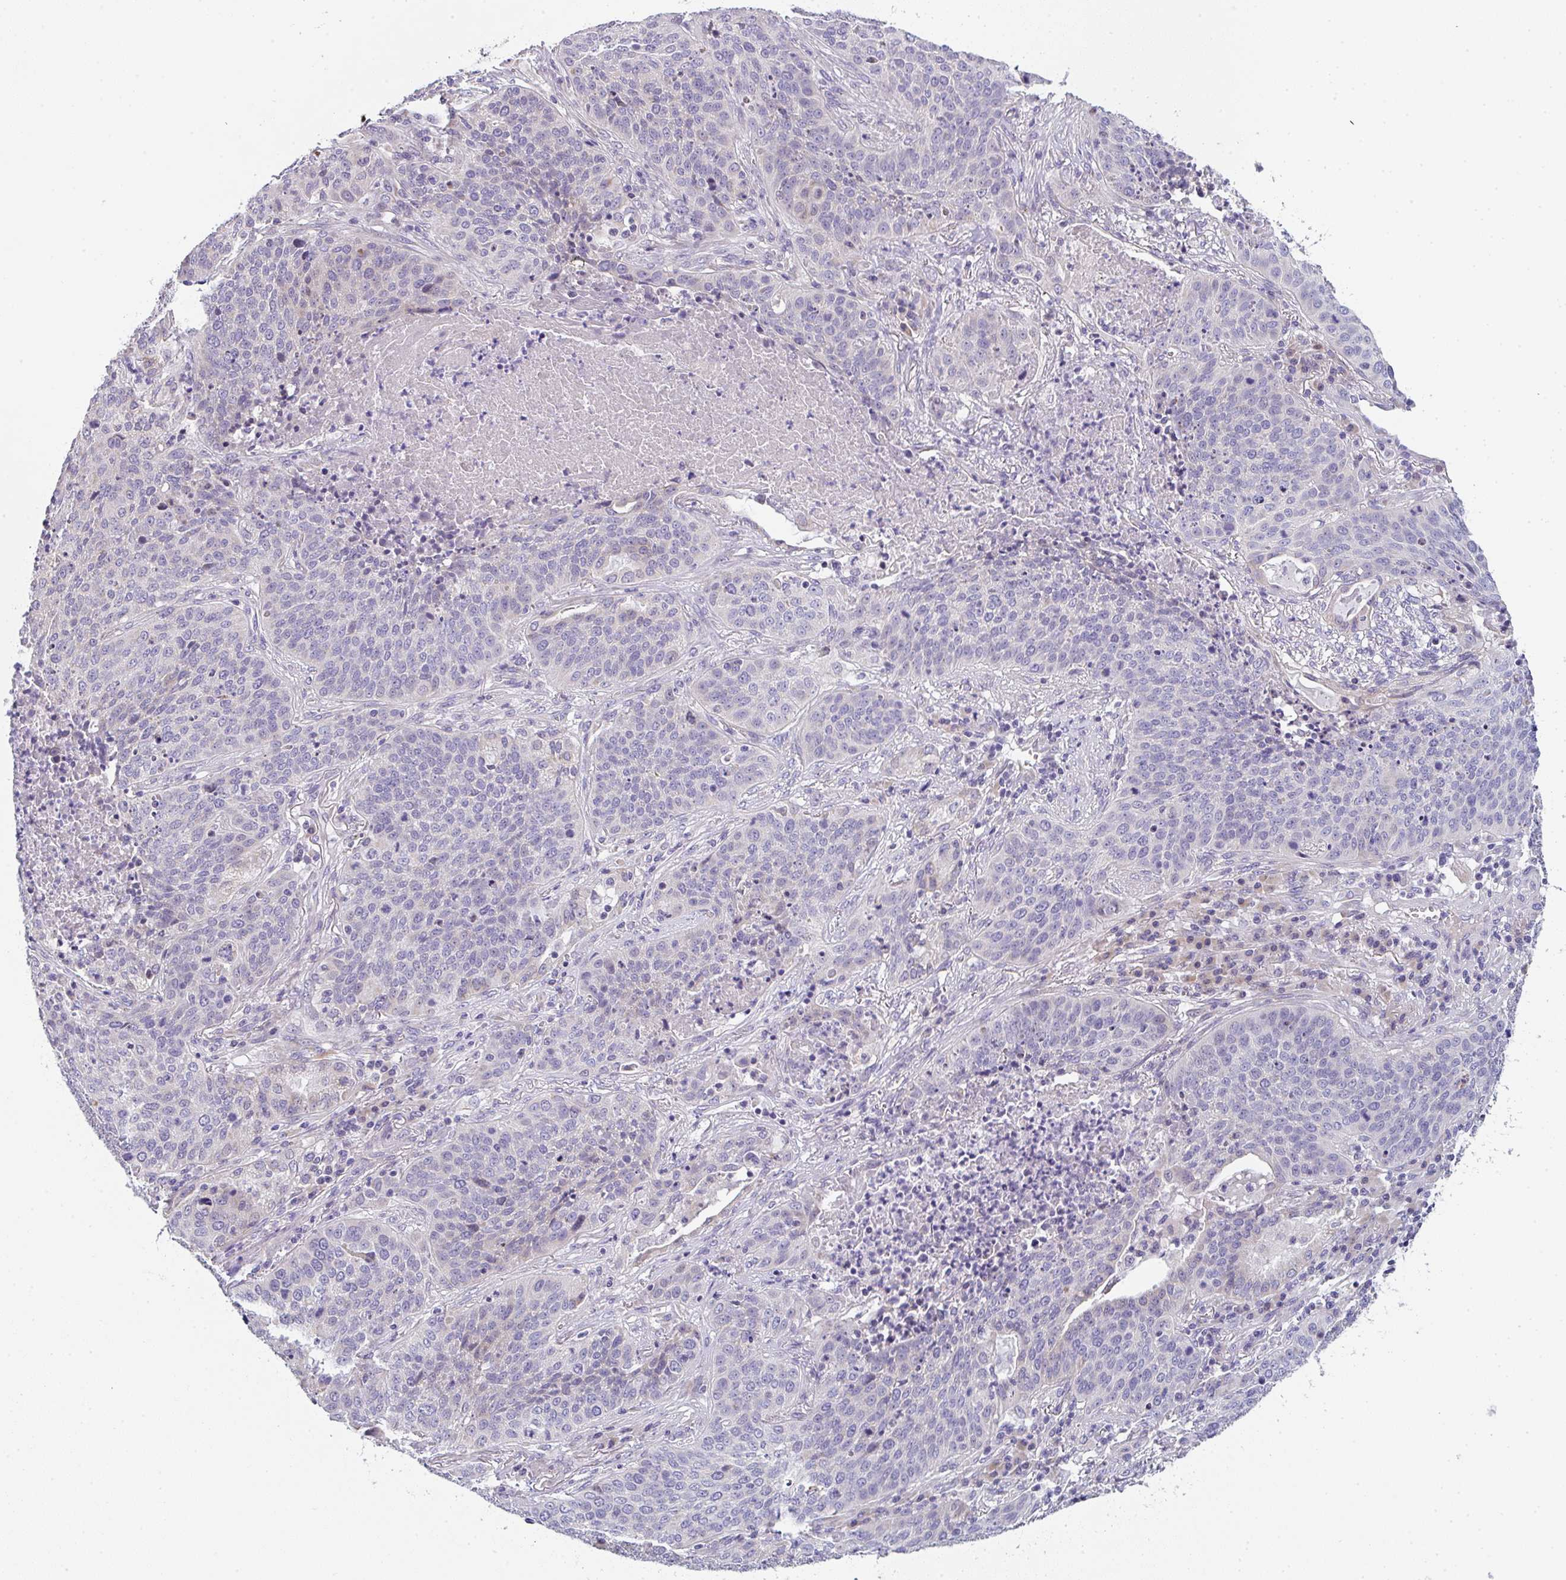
{"staining": {"intensity": "negative", "quantity": "none", "location": "none"}, "tissue": "lung cancer", "cell_type": "Tumor cells", "image_type": "cancer", "snomed": [{"axis": "morphology", "description": "Squamous cell carcinoma, NOS"}, {"axis": "topography", "description": "Lung"}], "caption": "Immunohistochemistry of human squamous cell carcinoma (lung) exhibits no positivity in tumor cells. Brightfield microscopy of immunohistochemistry stained with DAB (3,3'-diaminobenzidine) (brown) and hematoxylin (blue), captured at high magnification.", "gene": "CACNA1S", "patient": {"sex": "male", "age": 63}}